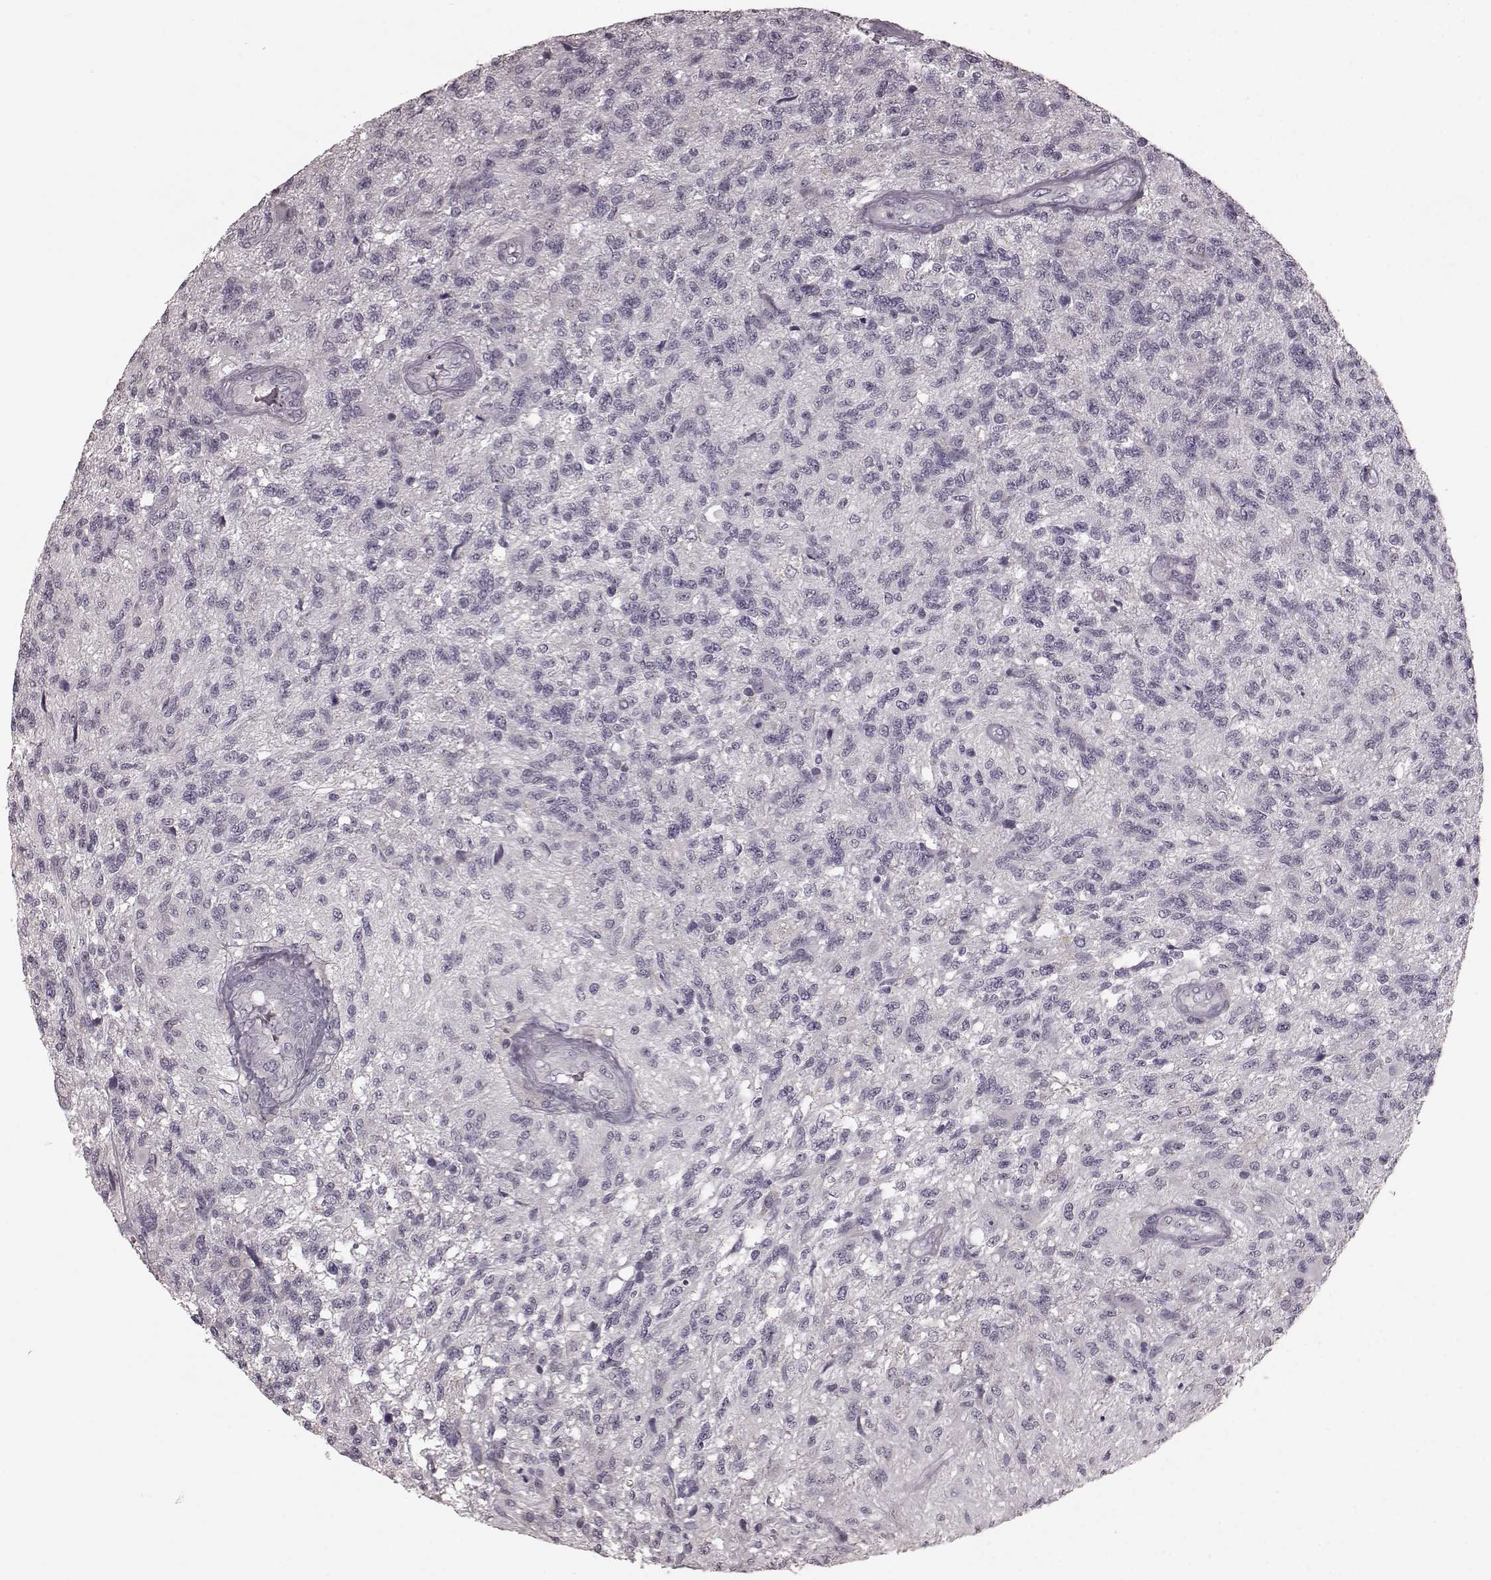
{"staining": {"intensity": "negative", "quantity": "none", "location": "none"}, "tissue": "glioma", "cell_type": "Tumor cells", "image_type": "cancer", "snomed": [{"axis": "morphology", "description": "Glioma, malignant, High grade"}, {"axis": "topography", "description": "Brain"}], "caption": "Glioma was stained to show a protein in brown. There is no significant expression in tumor cells.", "gene": "CD28", "patient": {"sex": "male", "age": 56}}